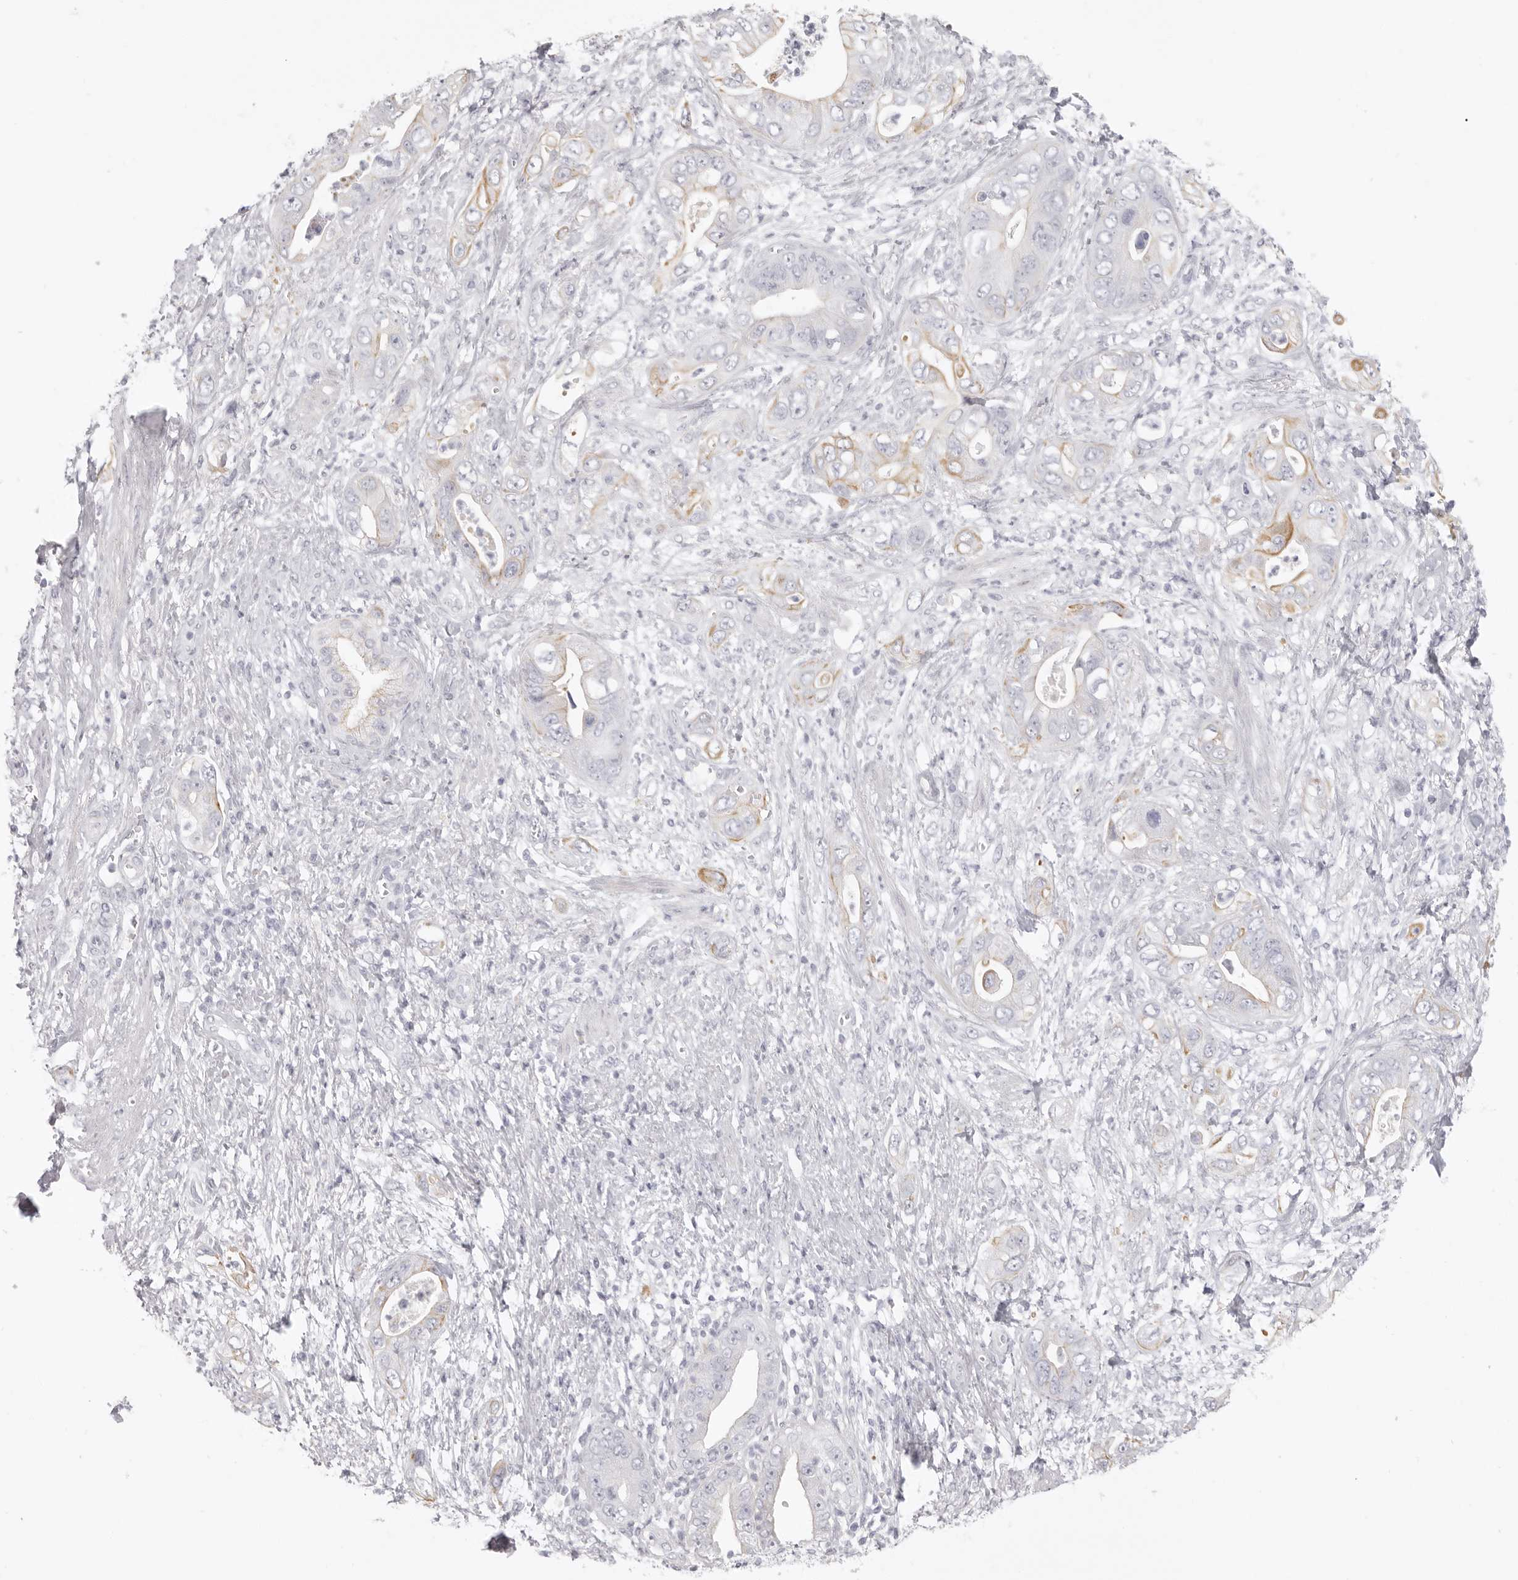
{"staining": {"intensity": "moderate", "quantity": "<25%", "location": "cytoplasmic/membranous"}, "tissue": "pancreatic cancer", "cell_type": "Tumor cells", "image_type": "cancer", "snomed": [{"axis": "morphology", "description": "Adenocarcinoma, NOS"}, {"axis": "topography", "description": "Pancreas"}], "caption": "Human adenocarcinoma (pancreatic) stained with a protein marker reveals moderate staining in tumor cells.", "gene": "RXFP1", "patient": {"sex": "female", "age": 78}}